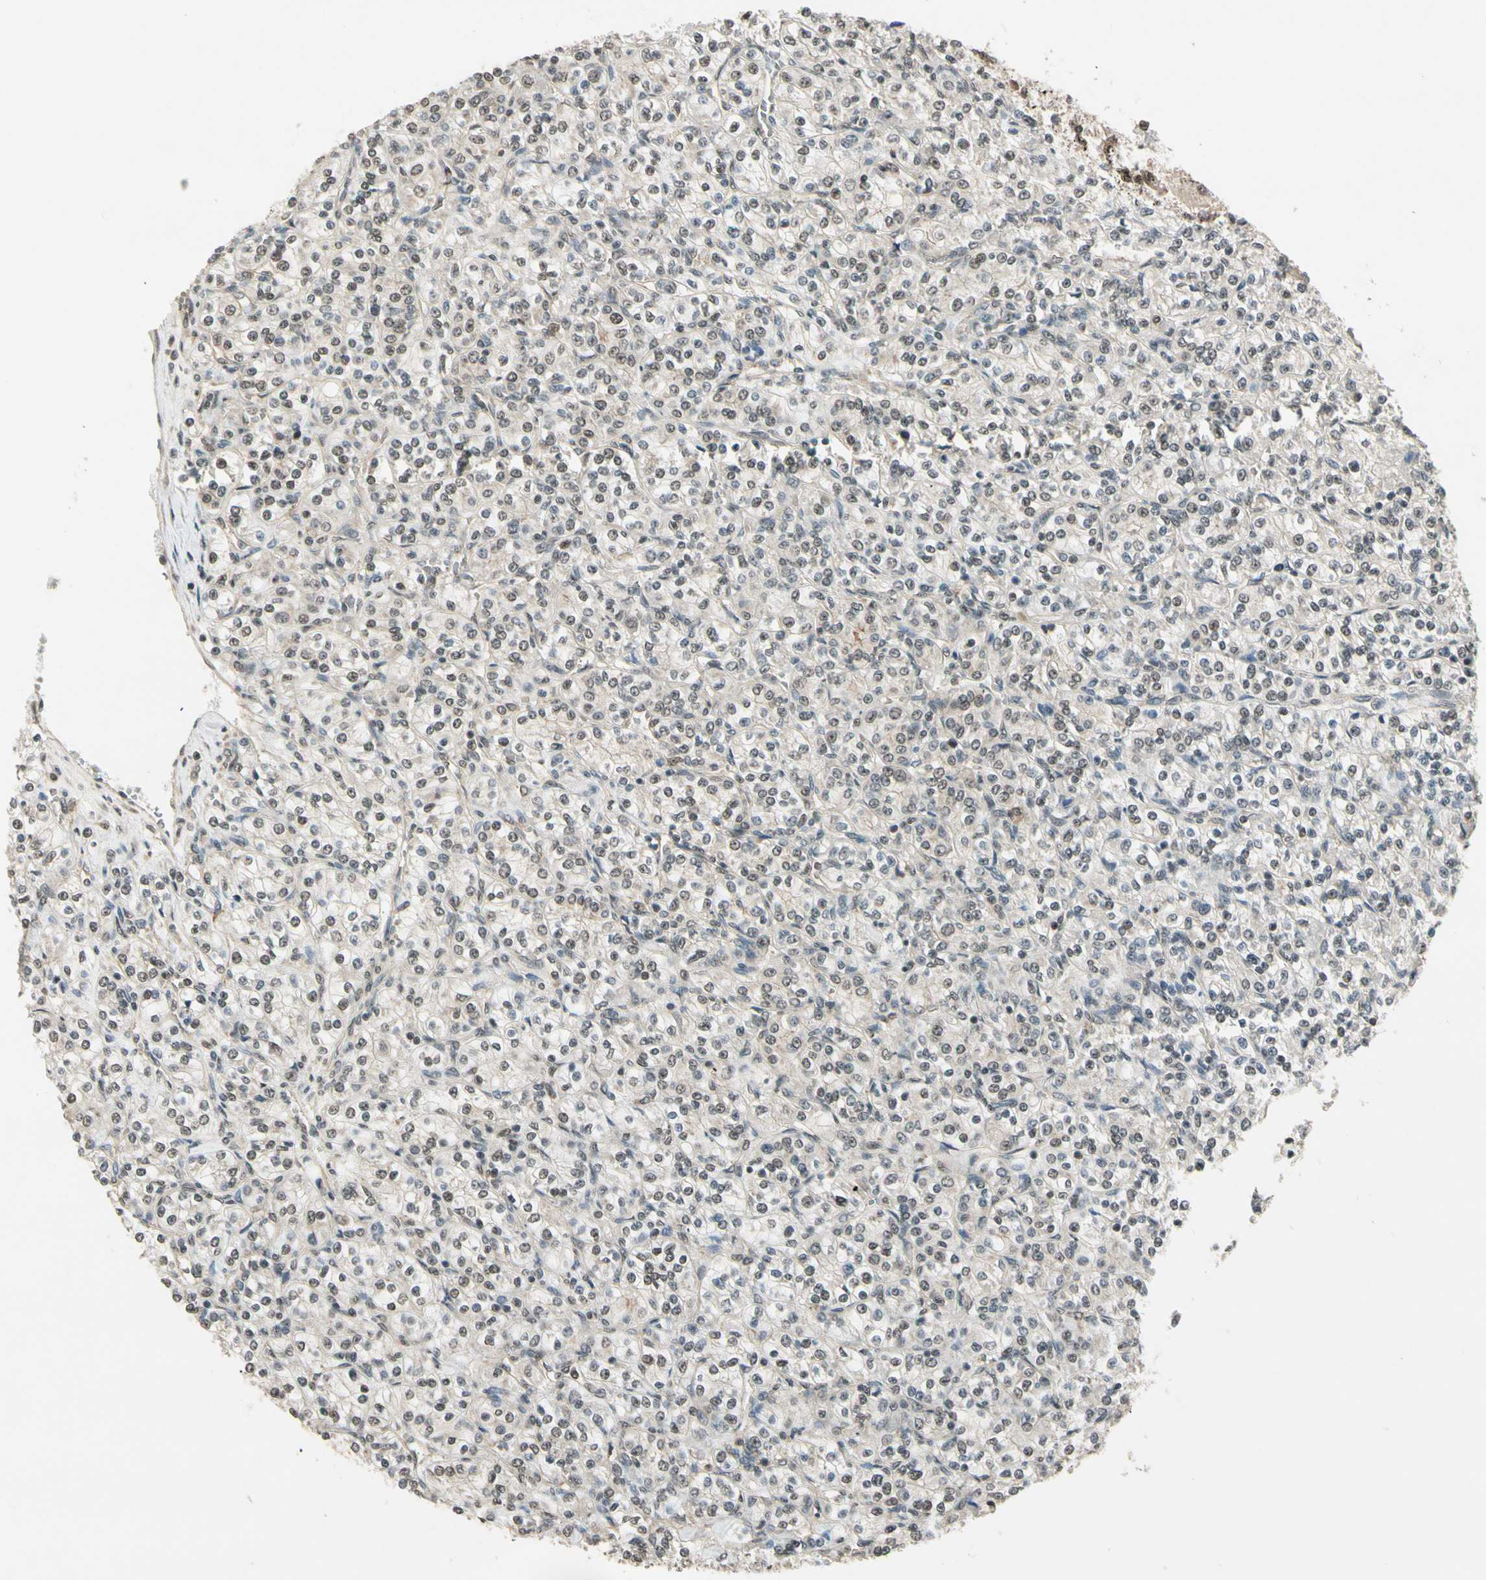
{"staining": {"intensity": "weak", "quantity": "25%-75%", "location": "cytoplasmic/membranous"}, "tissue": "renal cancer", "cell_type": "Tumor cells", "image_type": "cancer", "snomed": [{"axis": "morphology", "description": "Adenocarcinoma, NOS"}, {"axis": "topography", "description": "Kidney"}], "caption": "This is an image of IHC staining of adenocarcinoma (renal), which shows weak staining in the cytoplasmic/membranous of tumor cells.", "gene": "MCPH1", "patient": {"sex": "male", "age": 77}}